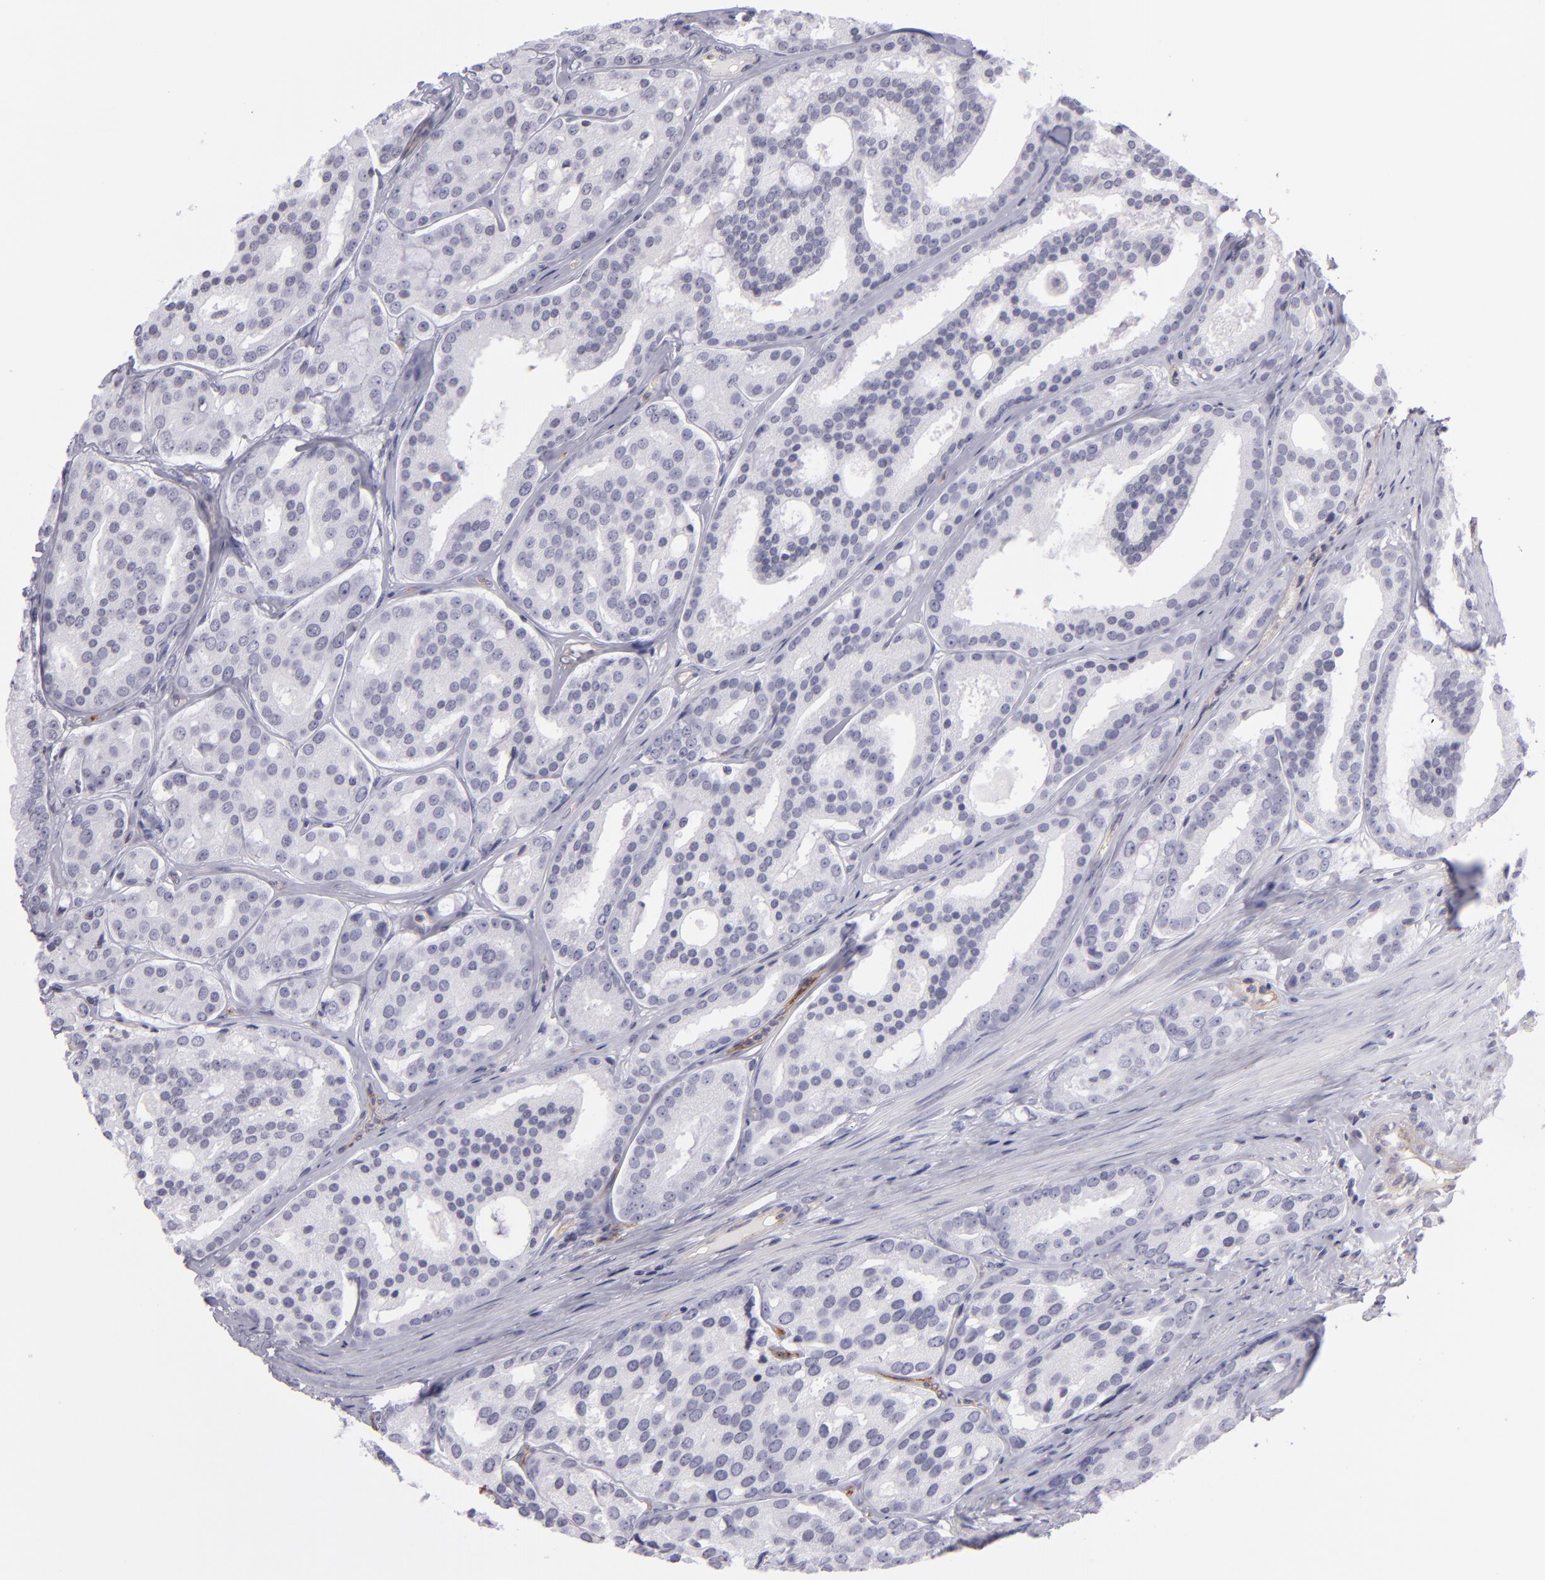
{"staining": {"intensity": "negative", "quantity": "none", "location": "none"}, "tissue": "prostate cancer", "cell_type": "Tumor cells", "image_type": "cancer", "snomed": [{"axis": "morphology", "description": "Adenocarcinoma, High grade"}, {"axis": "topography", "description": "Prostate"}], "caption": "IHC photomicrograph of prostate cancer stained for a protein (brown), which reveals no staining in tumor cells.", "gene": "THBD", "patient": {"sex": "male", "age": 64}}